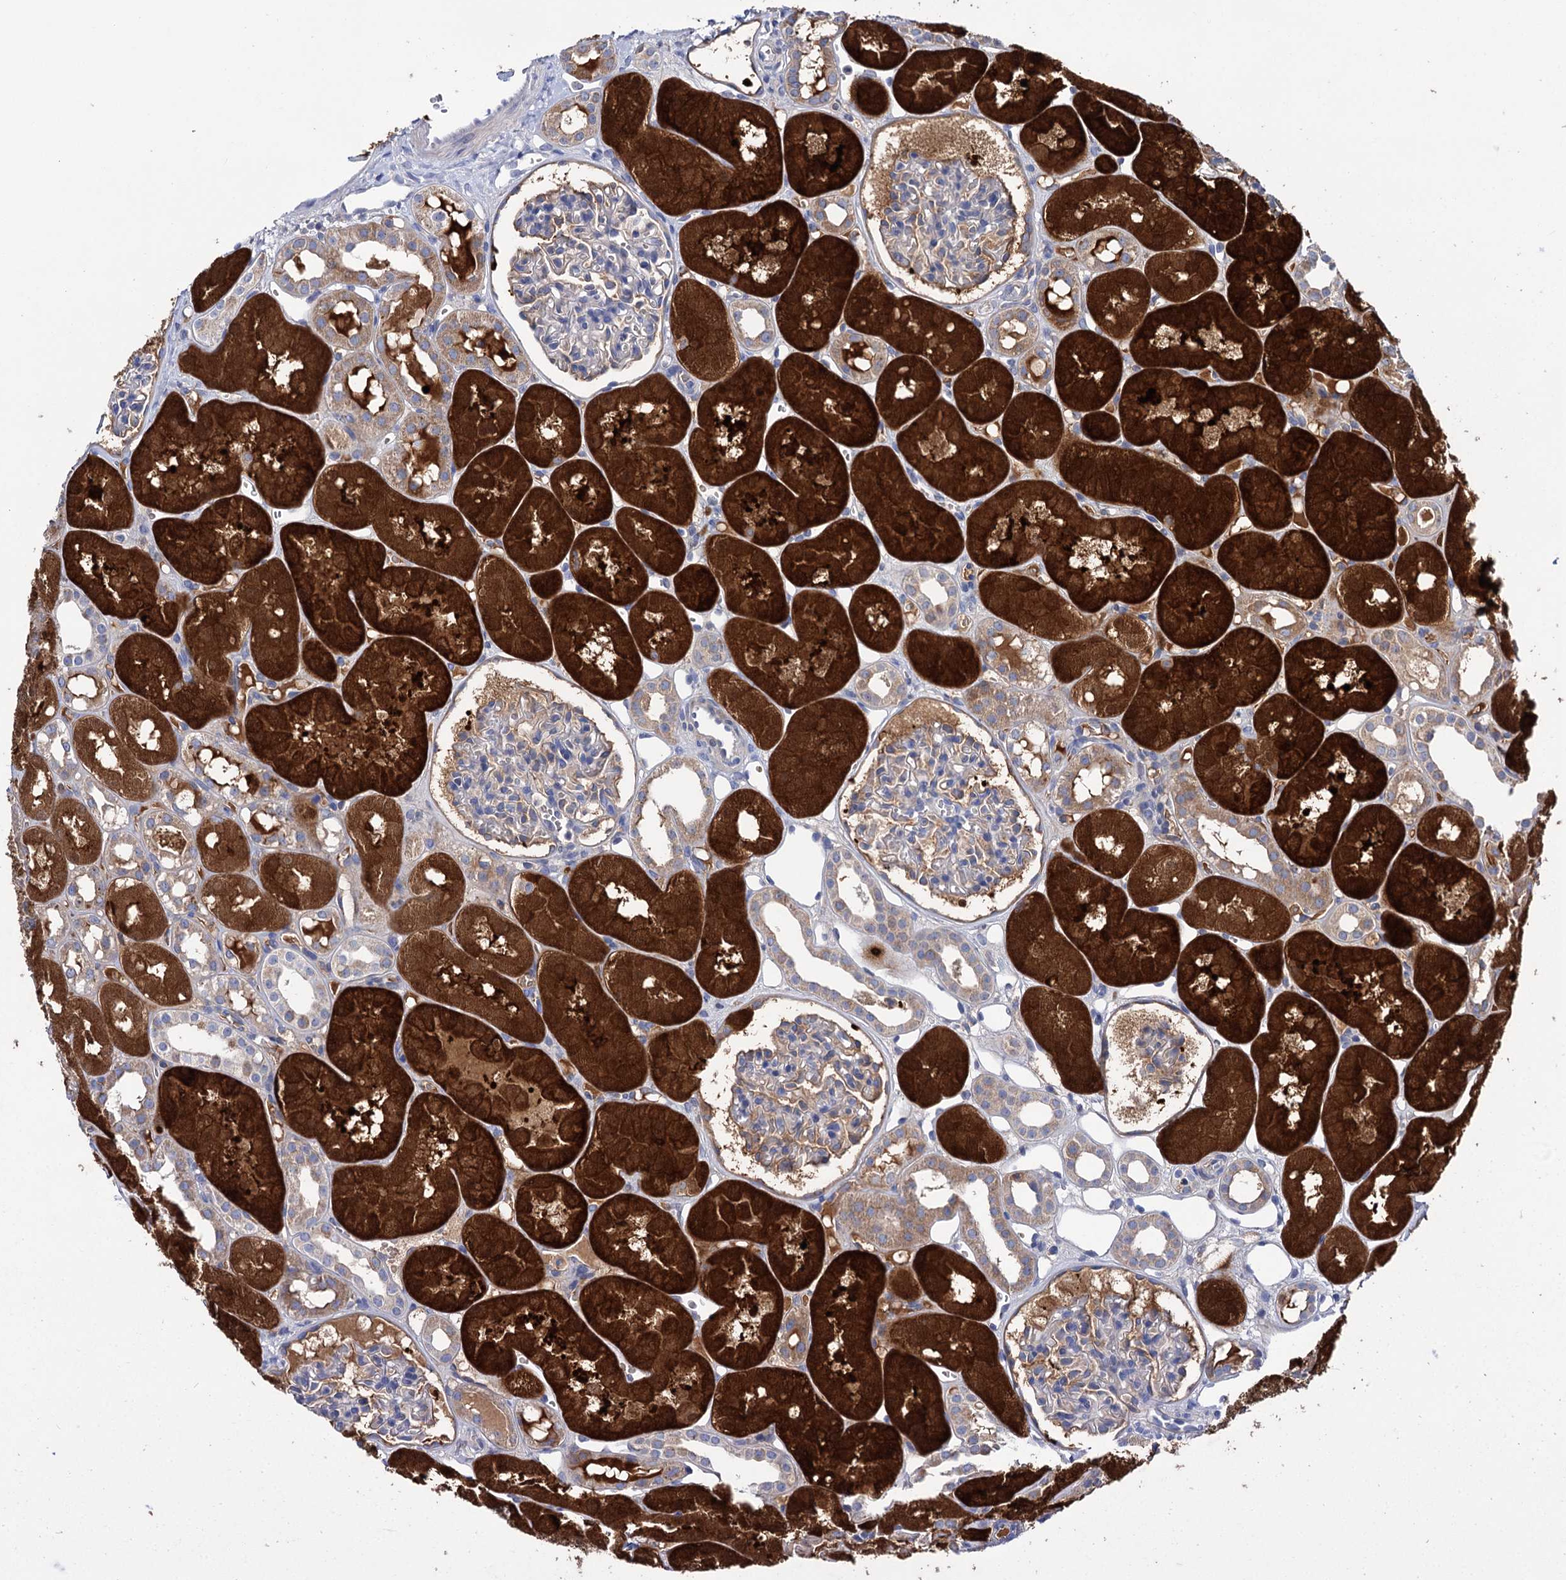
{"staining": {"intensity": "negative", "quantity": "none", "location": "none"}, "tissue": "kidney", "cell_type": "Cells in glomeruli", "image_type": "normal", "snomed": [{"axis": "morphology", "description": "Normal tissue, NOS"}, {"axis": "topography", "description": "Kidney"}], "caption": "The micrograph displays no staining of cells in glomeruli in benign kidney.", "gene": "CLPB", "patient": {"sex": "male", "age": 16}}